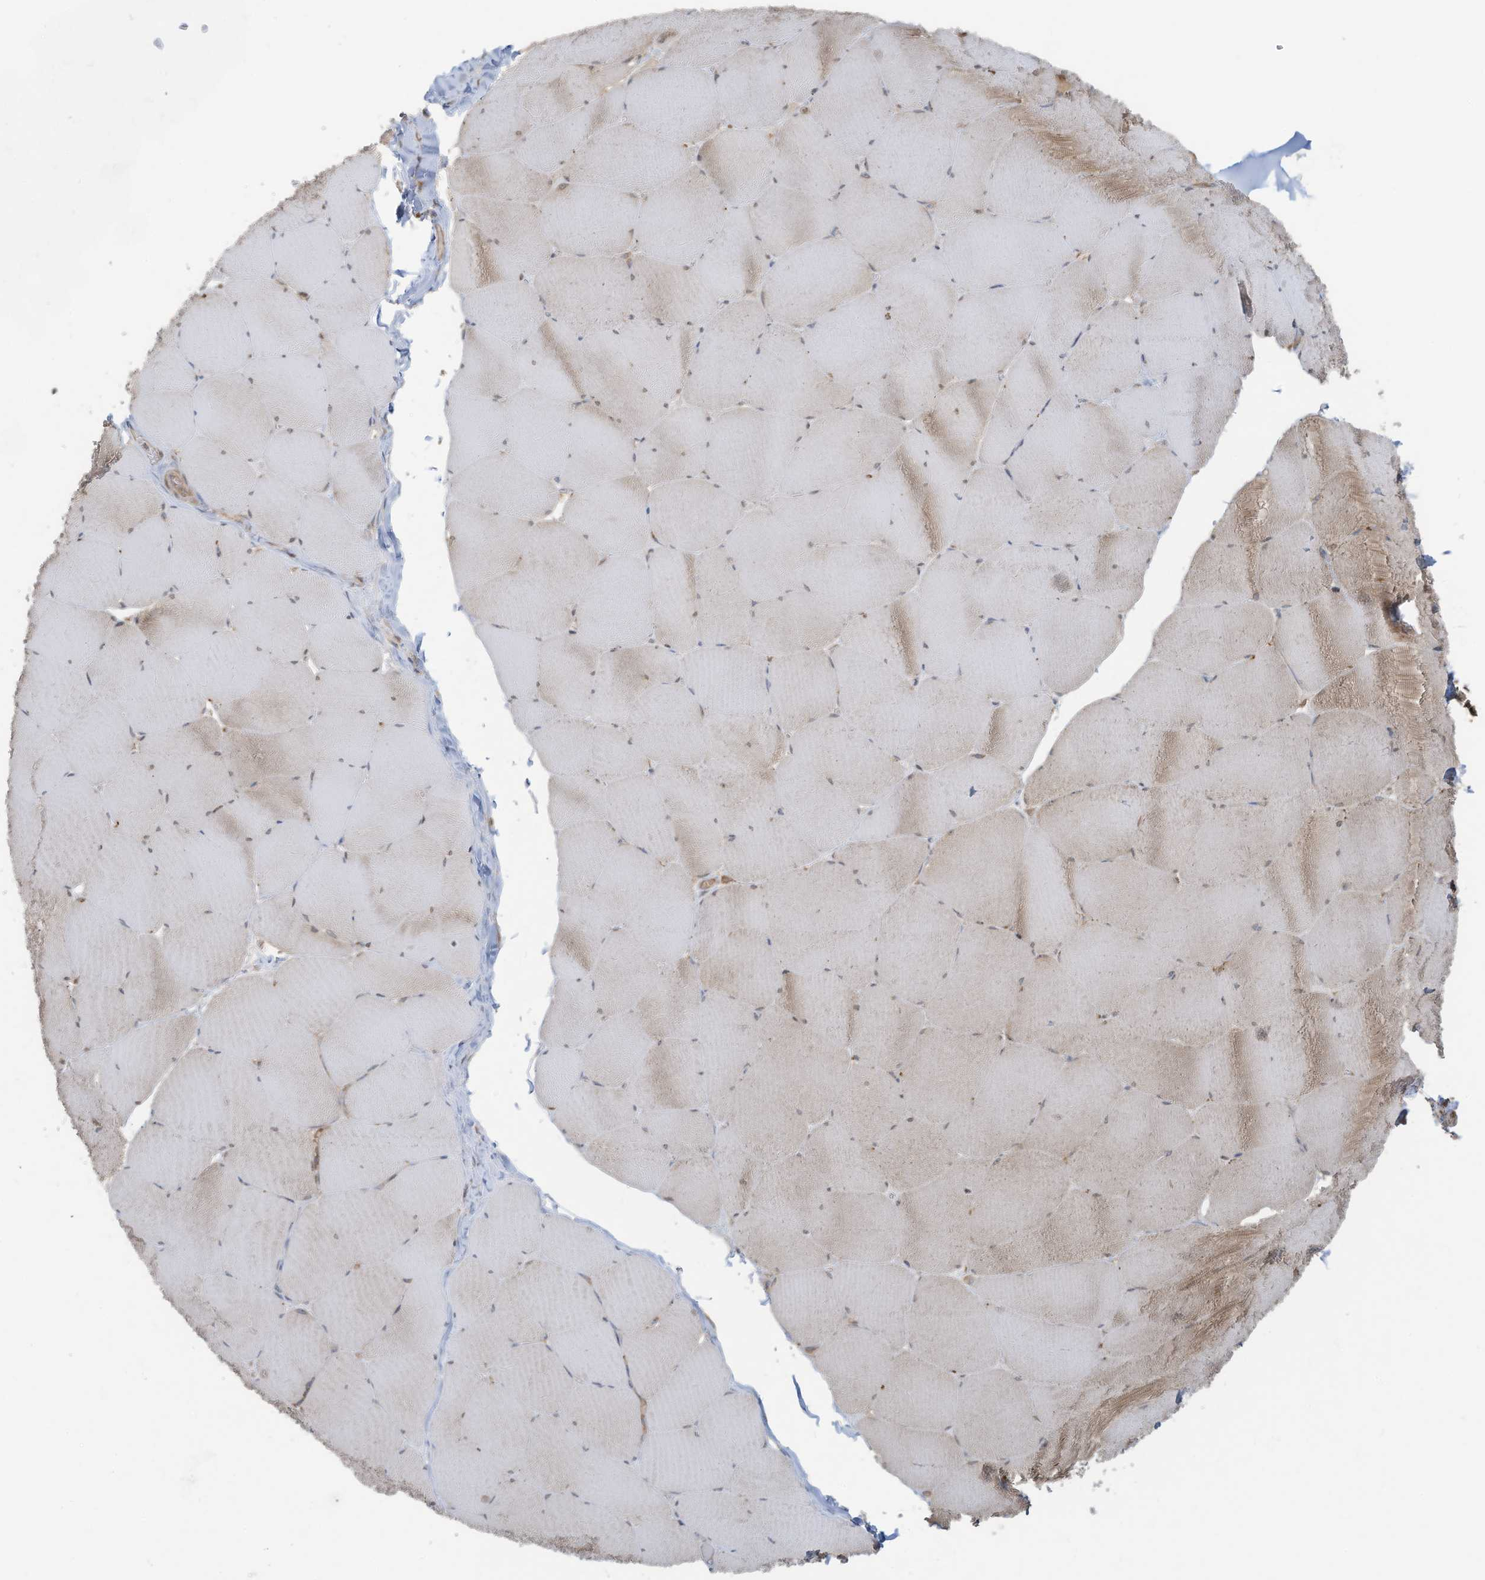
{"staining": {"intensity": "moderate", "quantity": "25%-75%", "location": "cytoplasmic/membranous"}, "tissue": "skeletal muscle", "cell_type": "Myocytes", "image_type": "normal", "snomed": [{"axis": "morphology", "description": "Normal tissue, NOS"}, {"axis": "topography", "description": "Skeletal muscle"}, {"axis": "topography", "description": "Head-Neck"}], "caption": "Skeletal muscle stained with DAB immunohistochemistry (IHC) demonstrates medium levels of moderate cytoplasmic/membranous positivity in approximately 25%-75% of myocytes.", "gene": "OLA1", "patient": {"sex": "male", "age": 66}}